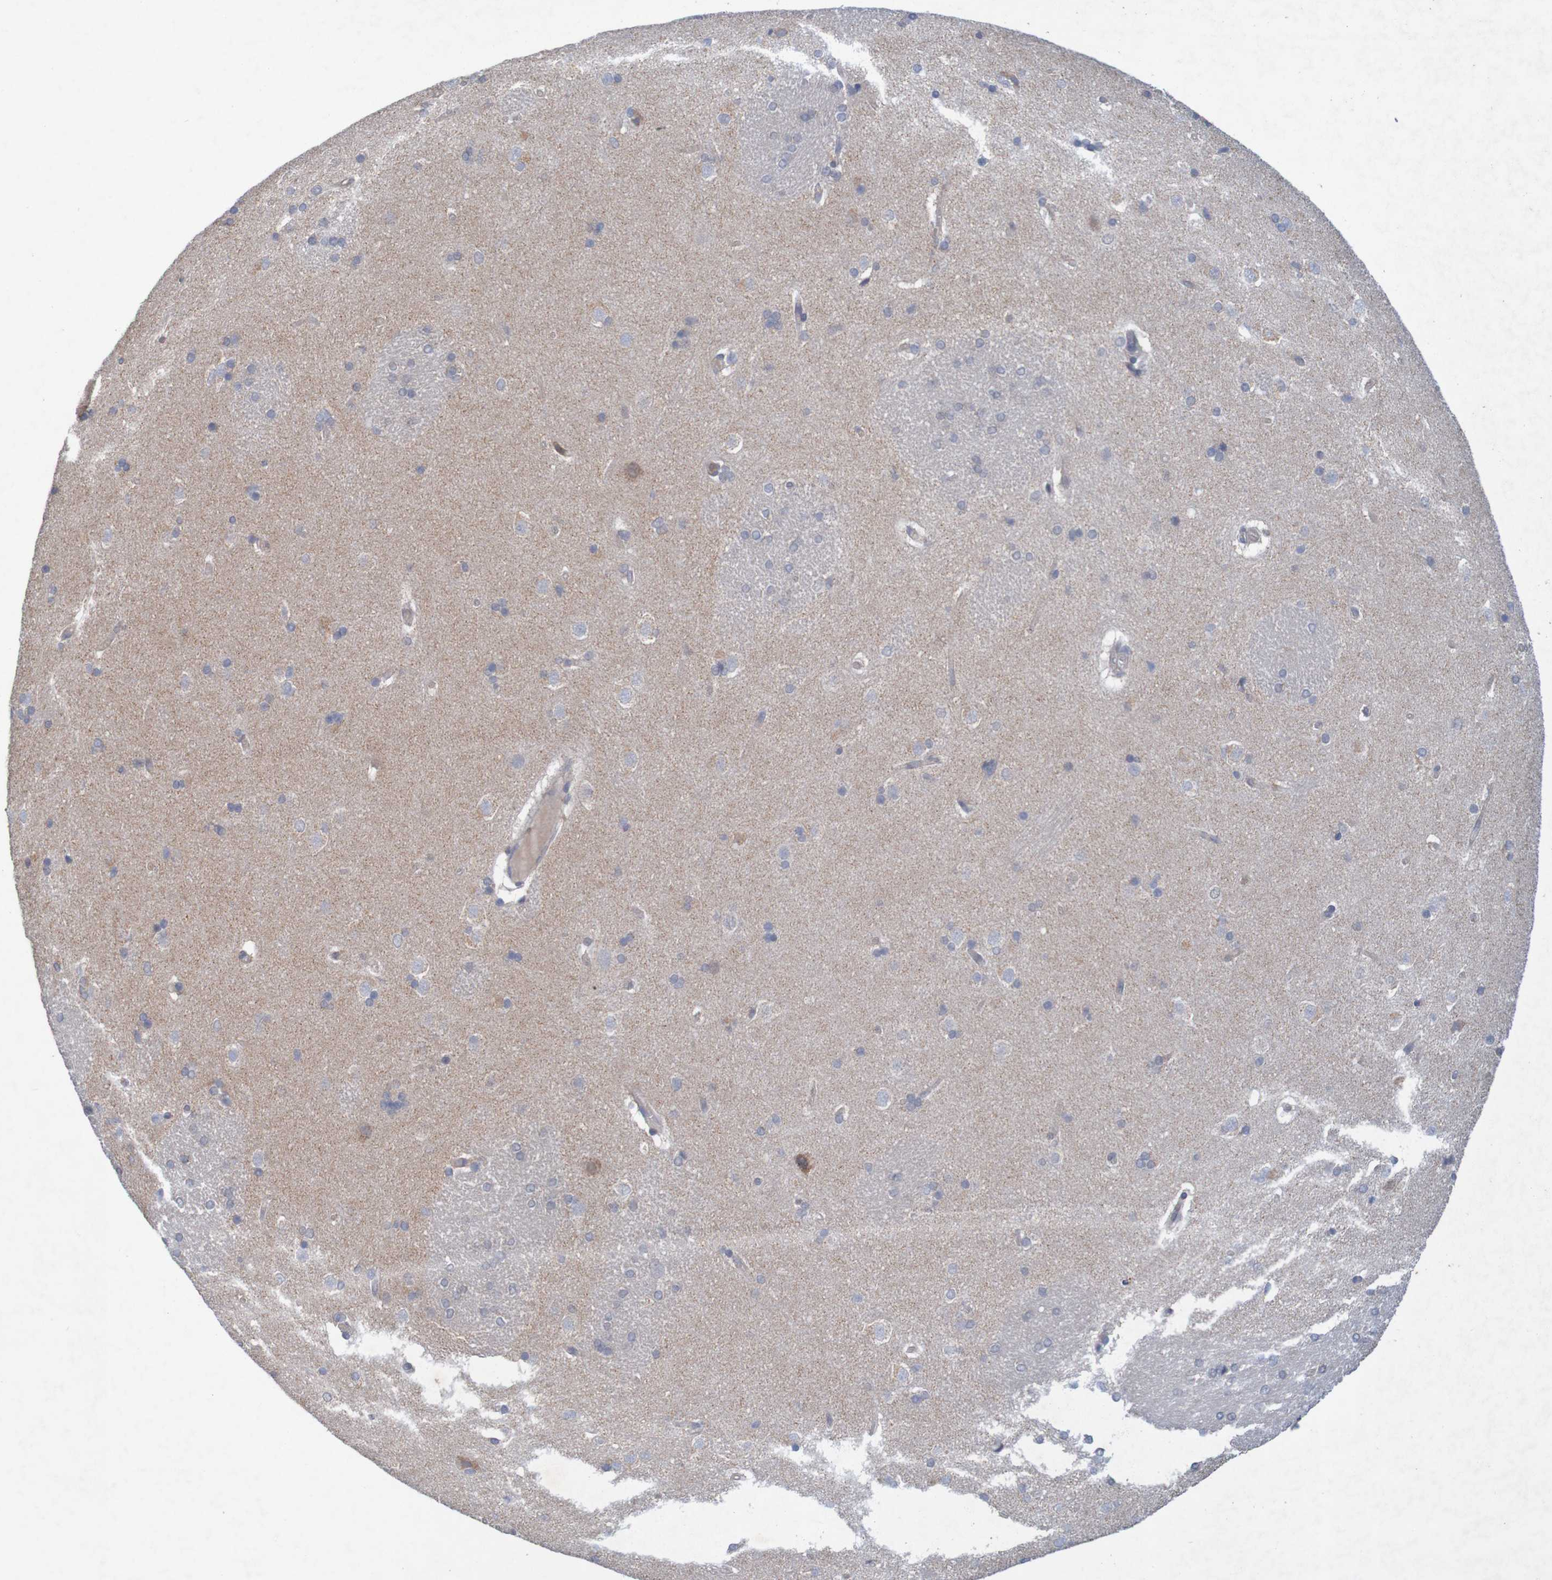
{"staining": {"intensity": "negative", "quantity": "none", "location": "none"}, "tissue": "caudate", "cell_type": "Glial cells", "image_type": "normal", "snomed": [{"axis": "morphology", "description": "Normal tissue, NOS"}, {"axis": "topography", "description": "Lateral ventricle wall"}], "caption": "IHC histopathology image of benign caudate stained for a protein (brown), which displays no expression in glial cells.", "gene": "NAV2", "patient": {"sex": "female", "age": 19}}